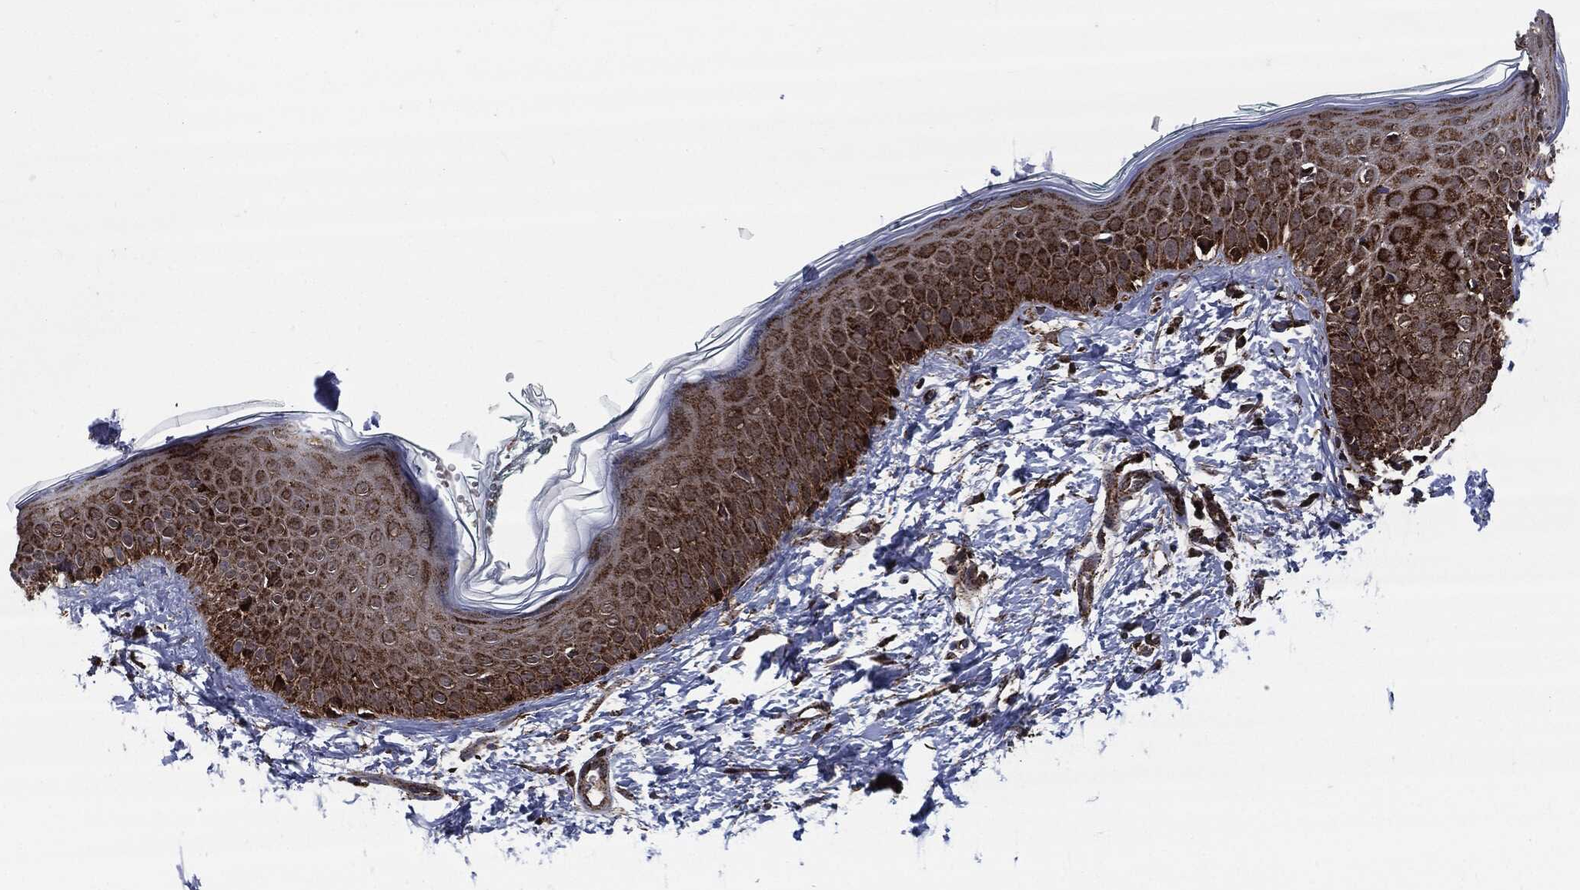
{"staining": {"intensity": "strong", "quantity": "<25%", "location": "cytoplasmic/membranous"}, "tissue": "skin", "cell_type": "Fibroblasts", "image_type": "normal", "snomed": [{"axis": "morphology", "description": "Normal tissue, NOS"}, {"axis": "morphology", "description": "Basal cell carcinoma"}, {"axis": "topography", "description": "Skin"}], "caption": "Skin stained with DAB IHC shows medium levels of strong cytoplasmic/membranous expression in about <25% of fibroblasts. Using DAB (brown) and hematoxylin (blue) stains, captured at high magnification using brightfield microscopy.", "gene": "FH", "patient": {"sex": "male", "age": 33}}